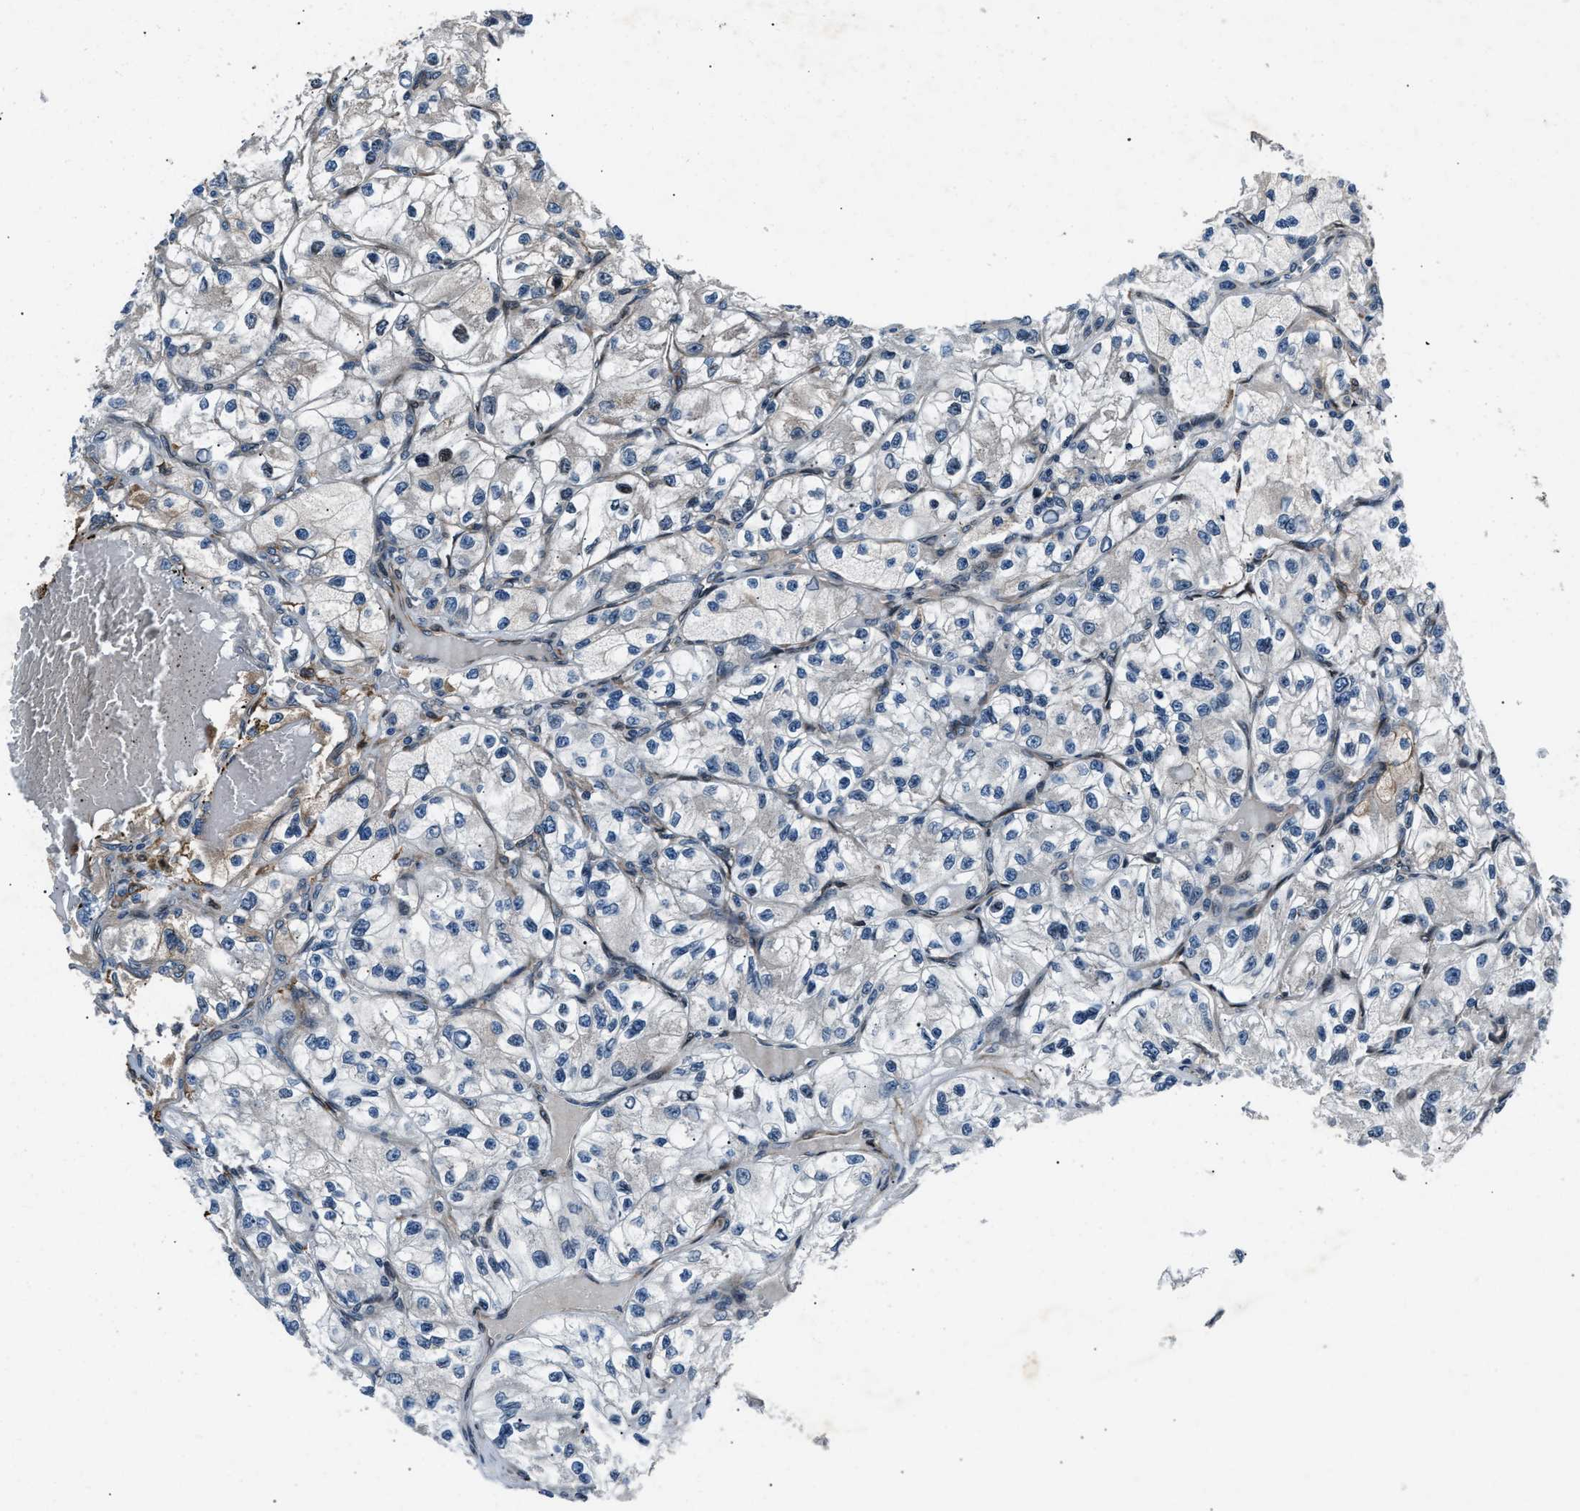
{"staining": {"intensity": "negative", "quantity": "none", "location": "none"}, "tissue": "renal cancer", "cell_type": "Tumor cells", "image_type": "cancer", "snomed": [{"axis": "morphology", "description": "Adenocarcinoma, NOS"}, {"axis": "topography", "description": "Kidney"}], "caption": "Tumor cells show no significant protein expression in renal cancer.", "gene": "DYNC2I1", "patient": {"sex": "female", "age": 57}}